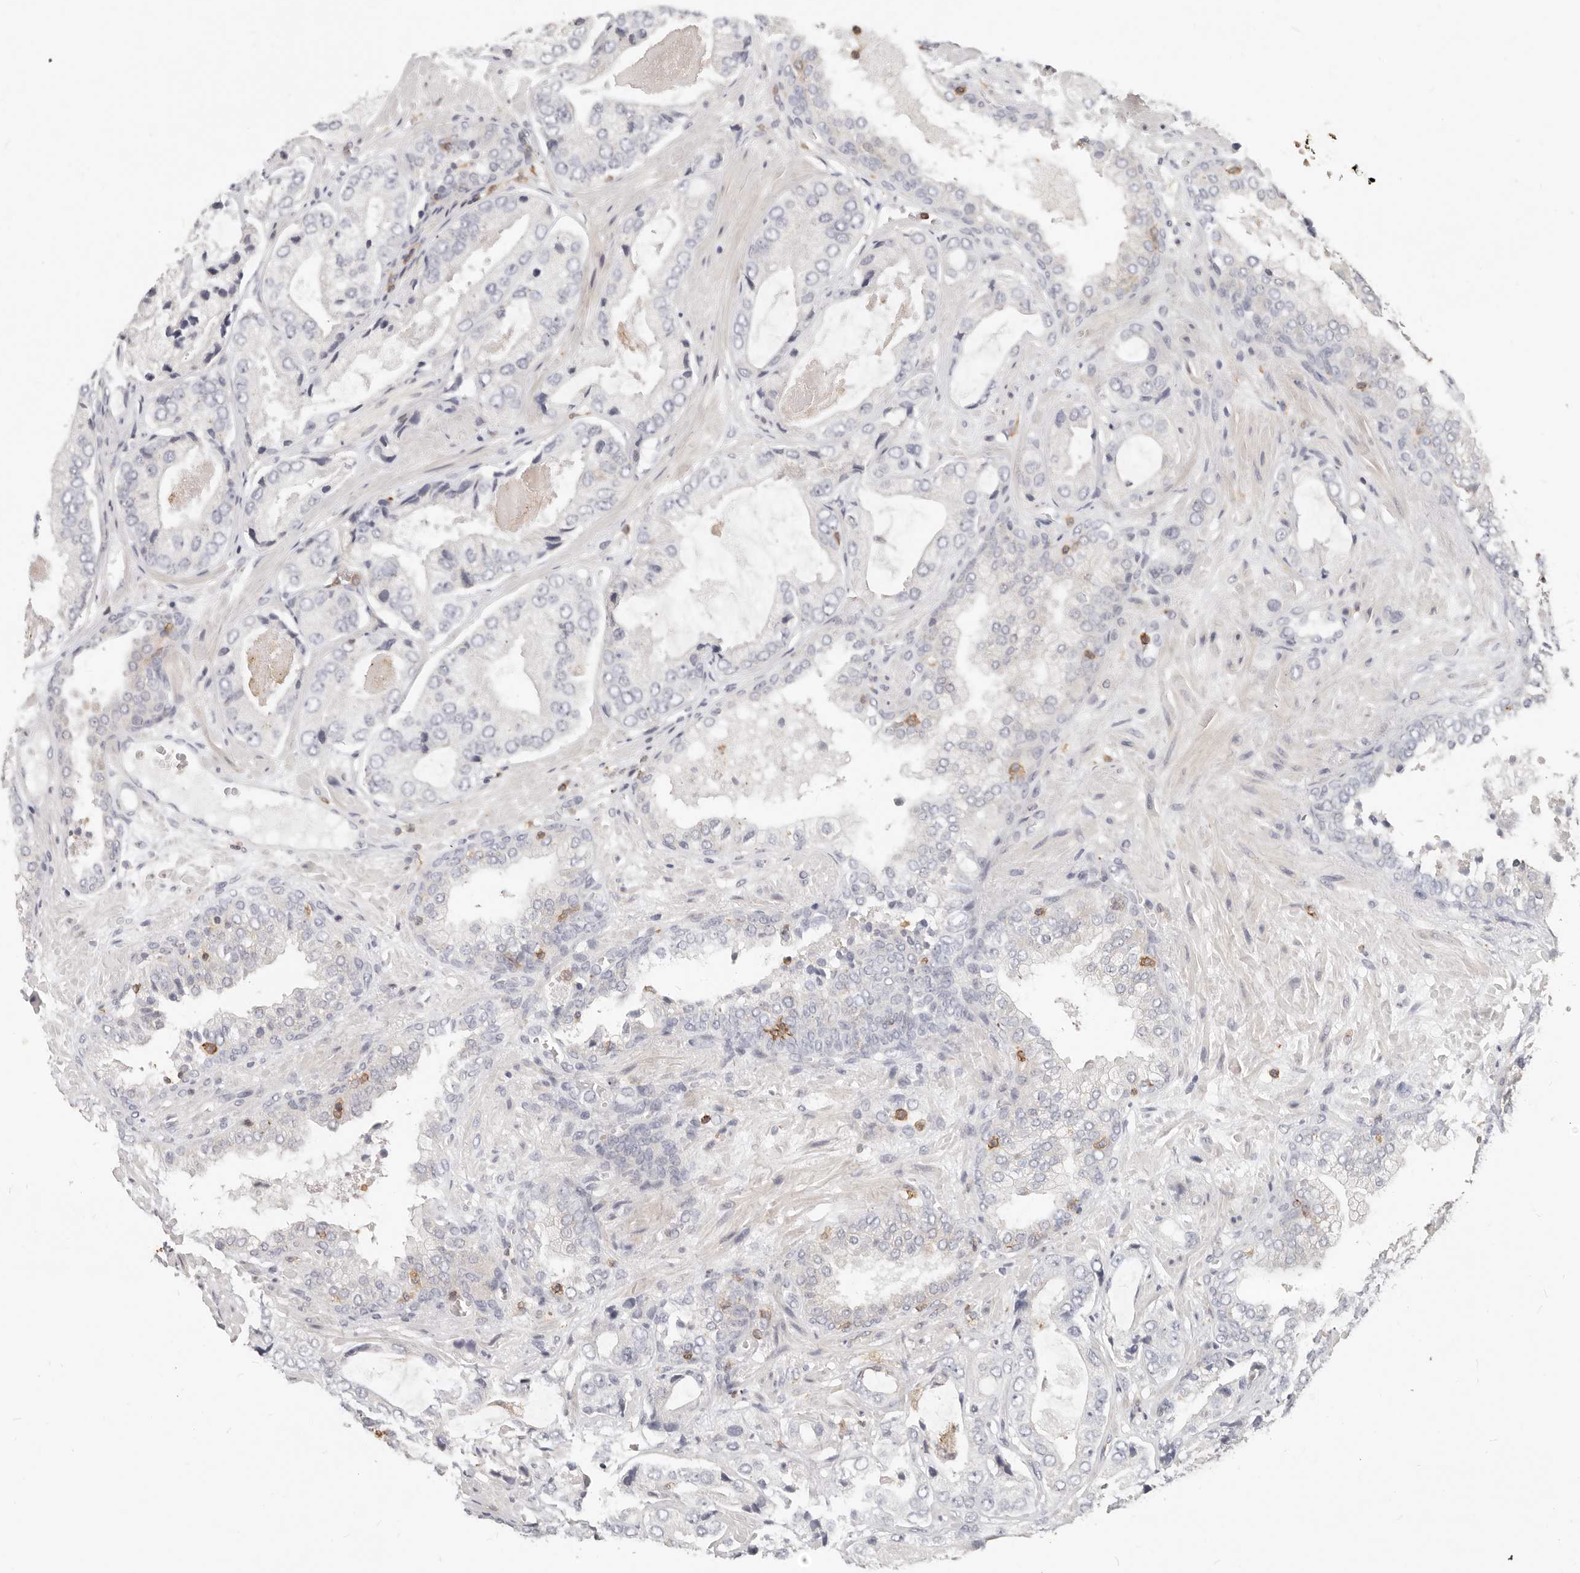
{"staining": {"intensity": "negative", "quantity": "none", "location": "none"}, "tissue": "prostate cancer", "cell_type": "Tumor cells", "image_type": "cancer", "snomed": [{"axis": "morphology", "description": "Normal tissue, NOS"}, {"axis": "morphology", "description": "Adenocarcinoma, High grade"}, {"axis": "topography", "description": "Prostate"}, {"axis": "topography", "description": "Peripheral nerve tissue"}], "caption": "A photomicrograph of prostate cancer (high-grade adenocarcinoma) stained for a protein reveals no brown staining in tumor cells.", "gene": "TMEM63B", "patient": {"sex": "male", "age": 59}}